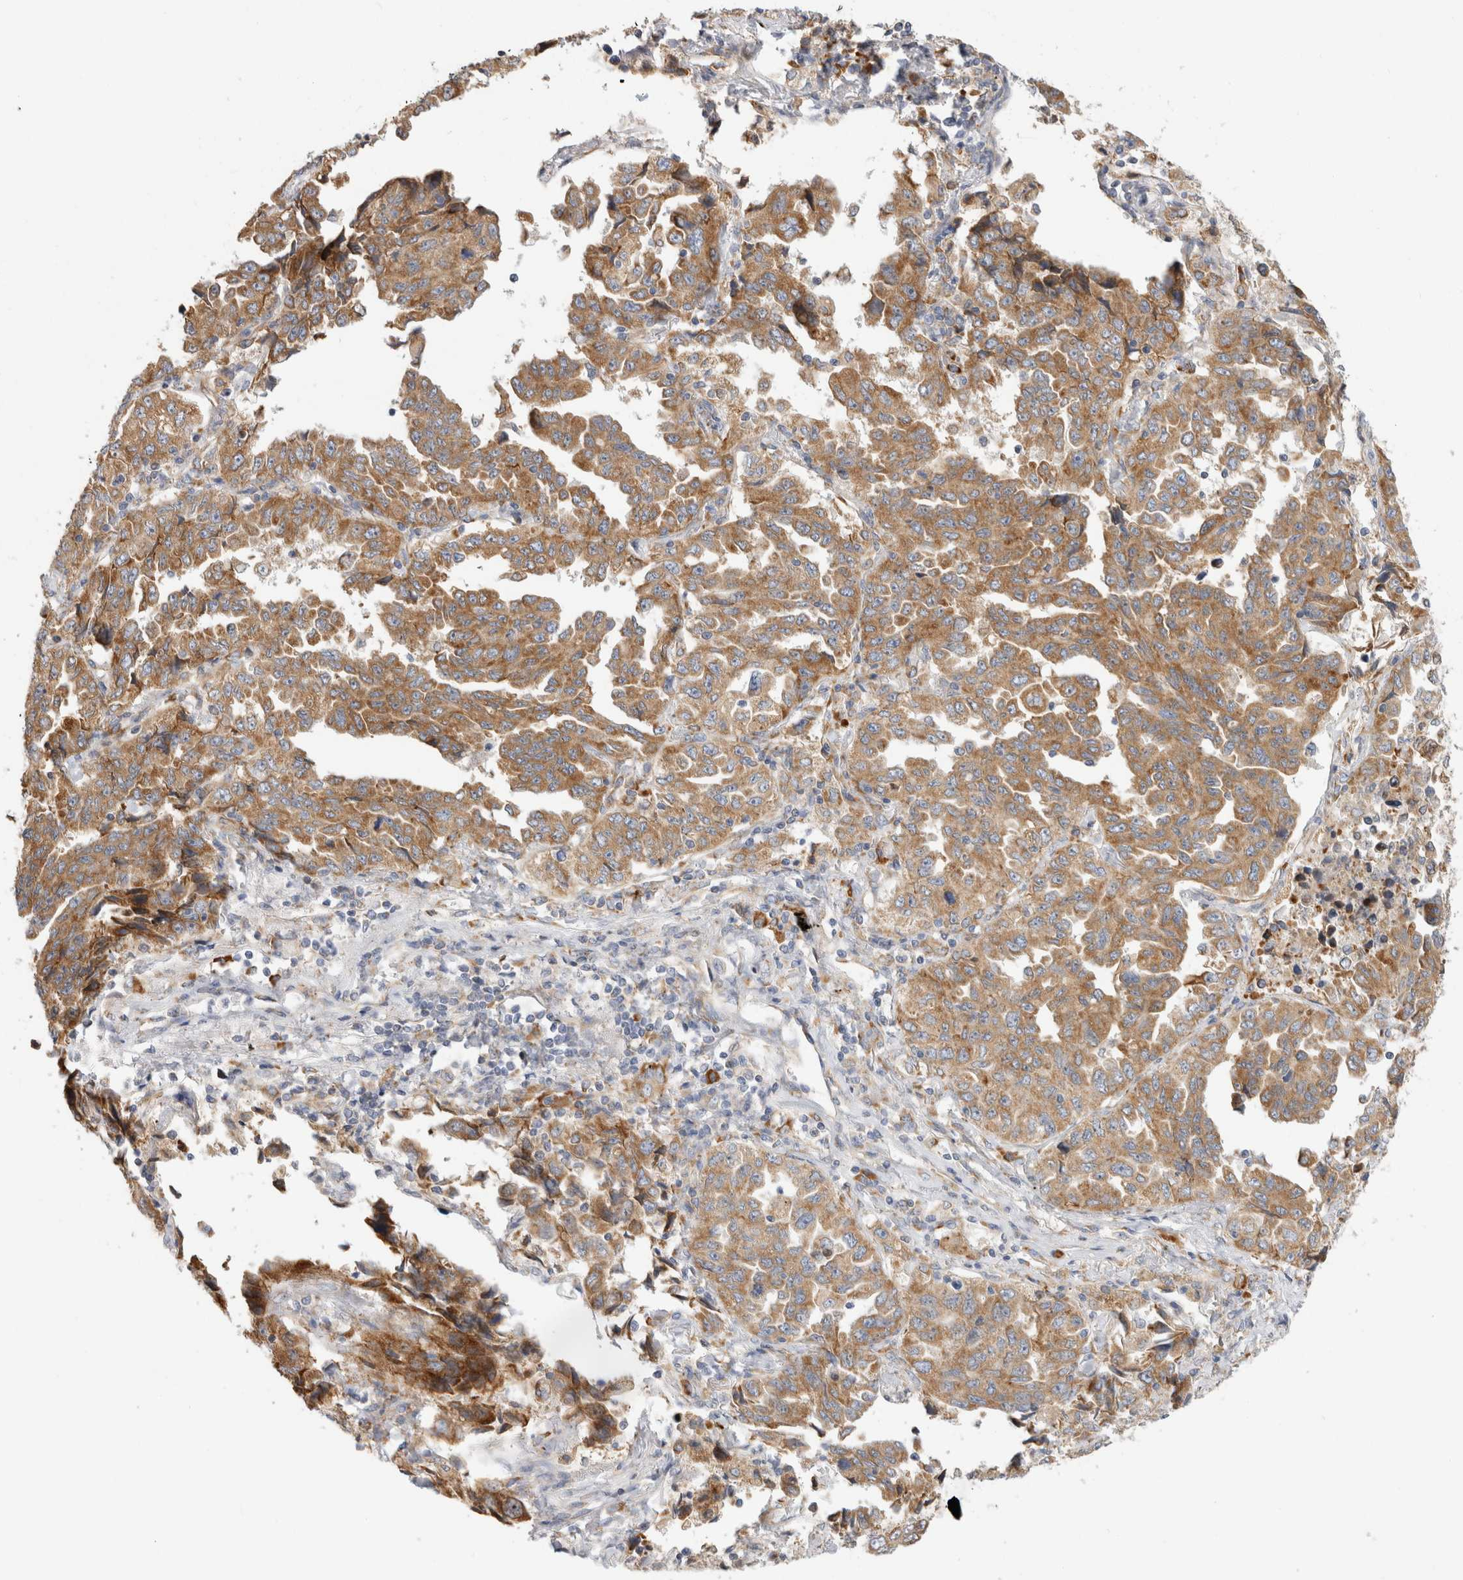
{"staining": {"intensity": "strong", "quantity": ">75%", "location": "cytoplasmic/membranous"}, "tissue": "lung cancer", "cell_type": "Tumor cells", "image_type": "cancer", "snomed": [{"axis": "morphology", "description": "Adenocarcinoma, NOS"}, {"axis": "topography", "description": "Lung"}], "caption": "Lung cancer stained with a protein marker shows strong staining in tumor cells.", "gene": "RPN2", "patient": {"sex": "female", "age": 51}}